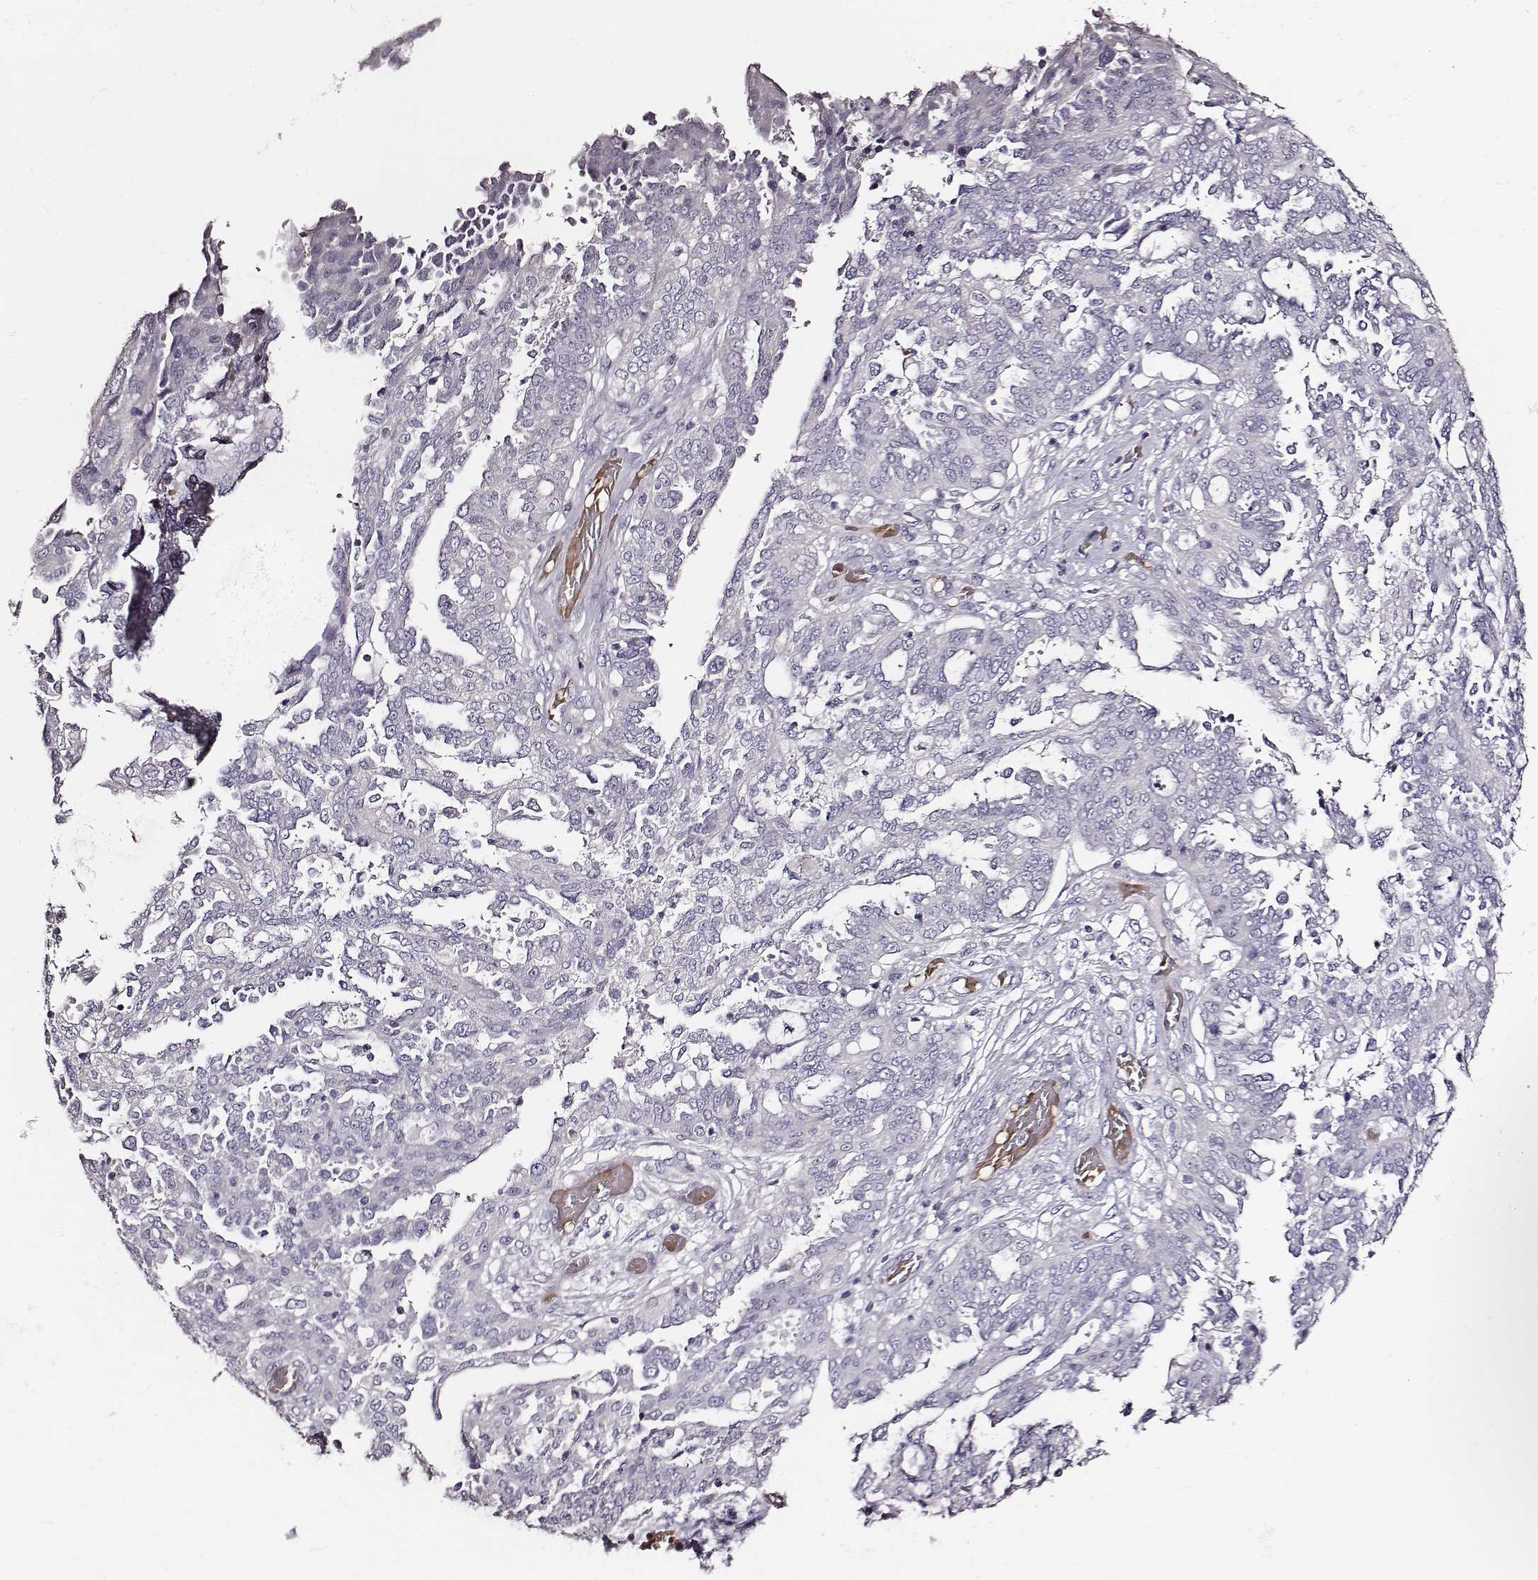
{"staining": {"intensity": "negative", "quantity": "none", "location": "none"}, "tissue": "ovarian cancer", "cell_type": "Tumor cells", "image_type": "cancer", "snomed": [{"axis": "morphology", "description": "Cystadenocarcinoma, serous, NOS"}, {"axis": "topography", "description": "Ovary"}], "caption": "Tumor cells show no significant staining in serous cystadenocarcinoma (ovarian).", "gene": "AADAT", "patient": {"sex": "female", "age": 67}}